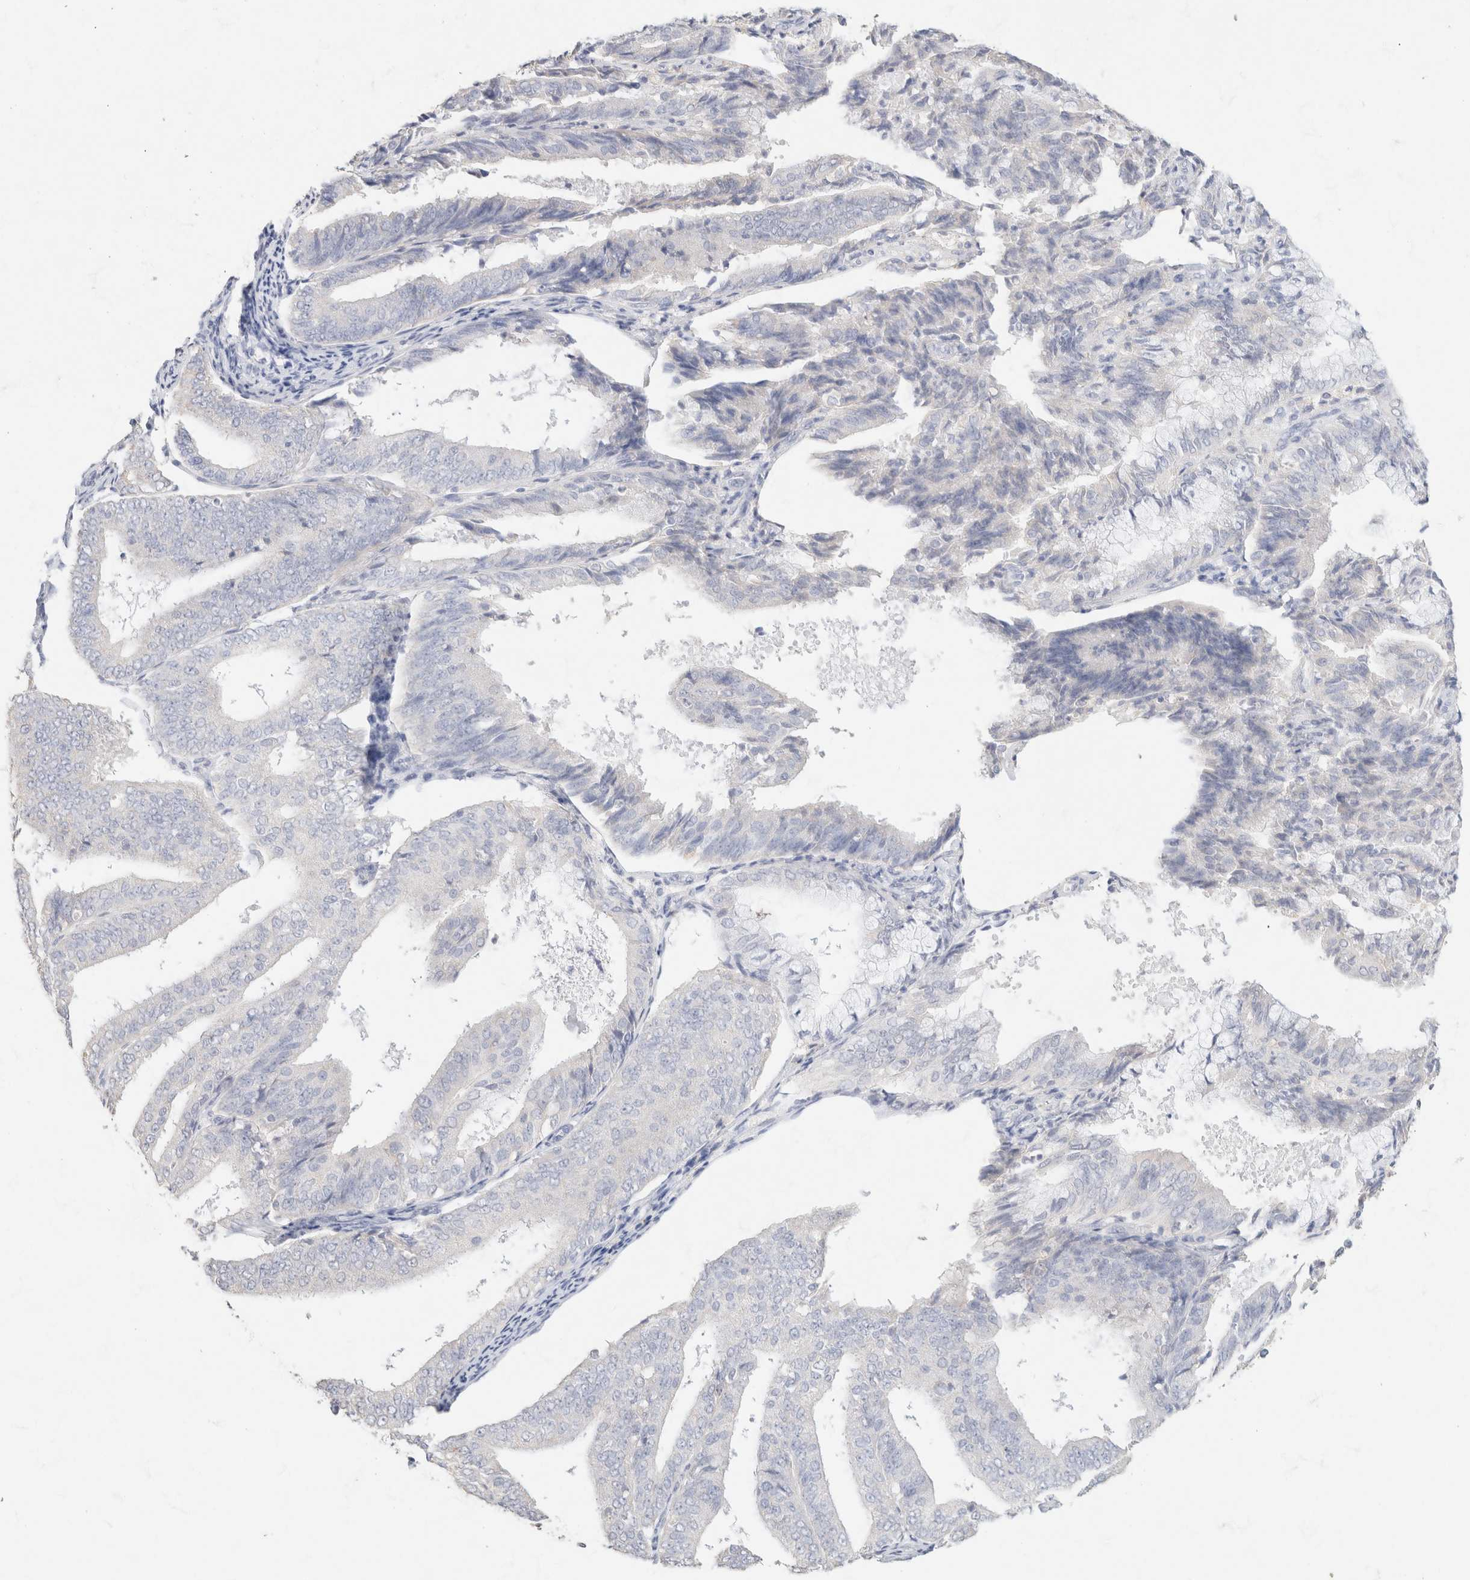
{"staining": {"intensity": "negative", "quantity": "none", "location": "none"}, "tissue": "endometrial cancer", "cell_type": "Tumor cells", "image_type": "cancer", "snomed": [{"axis": "morphology", "description": "Adenocarcinoma, NOS"}, {"axis": "topography", "description": "Endometrium"}], "caption": "Immunohistochemistry (IHC) of endometrial cancer (adenocarcinoma) reveals no staining in tumor cells.", "gene": "CA12", "patient": {"sex": "female", "age": 63}}